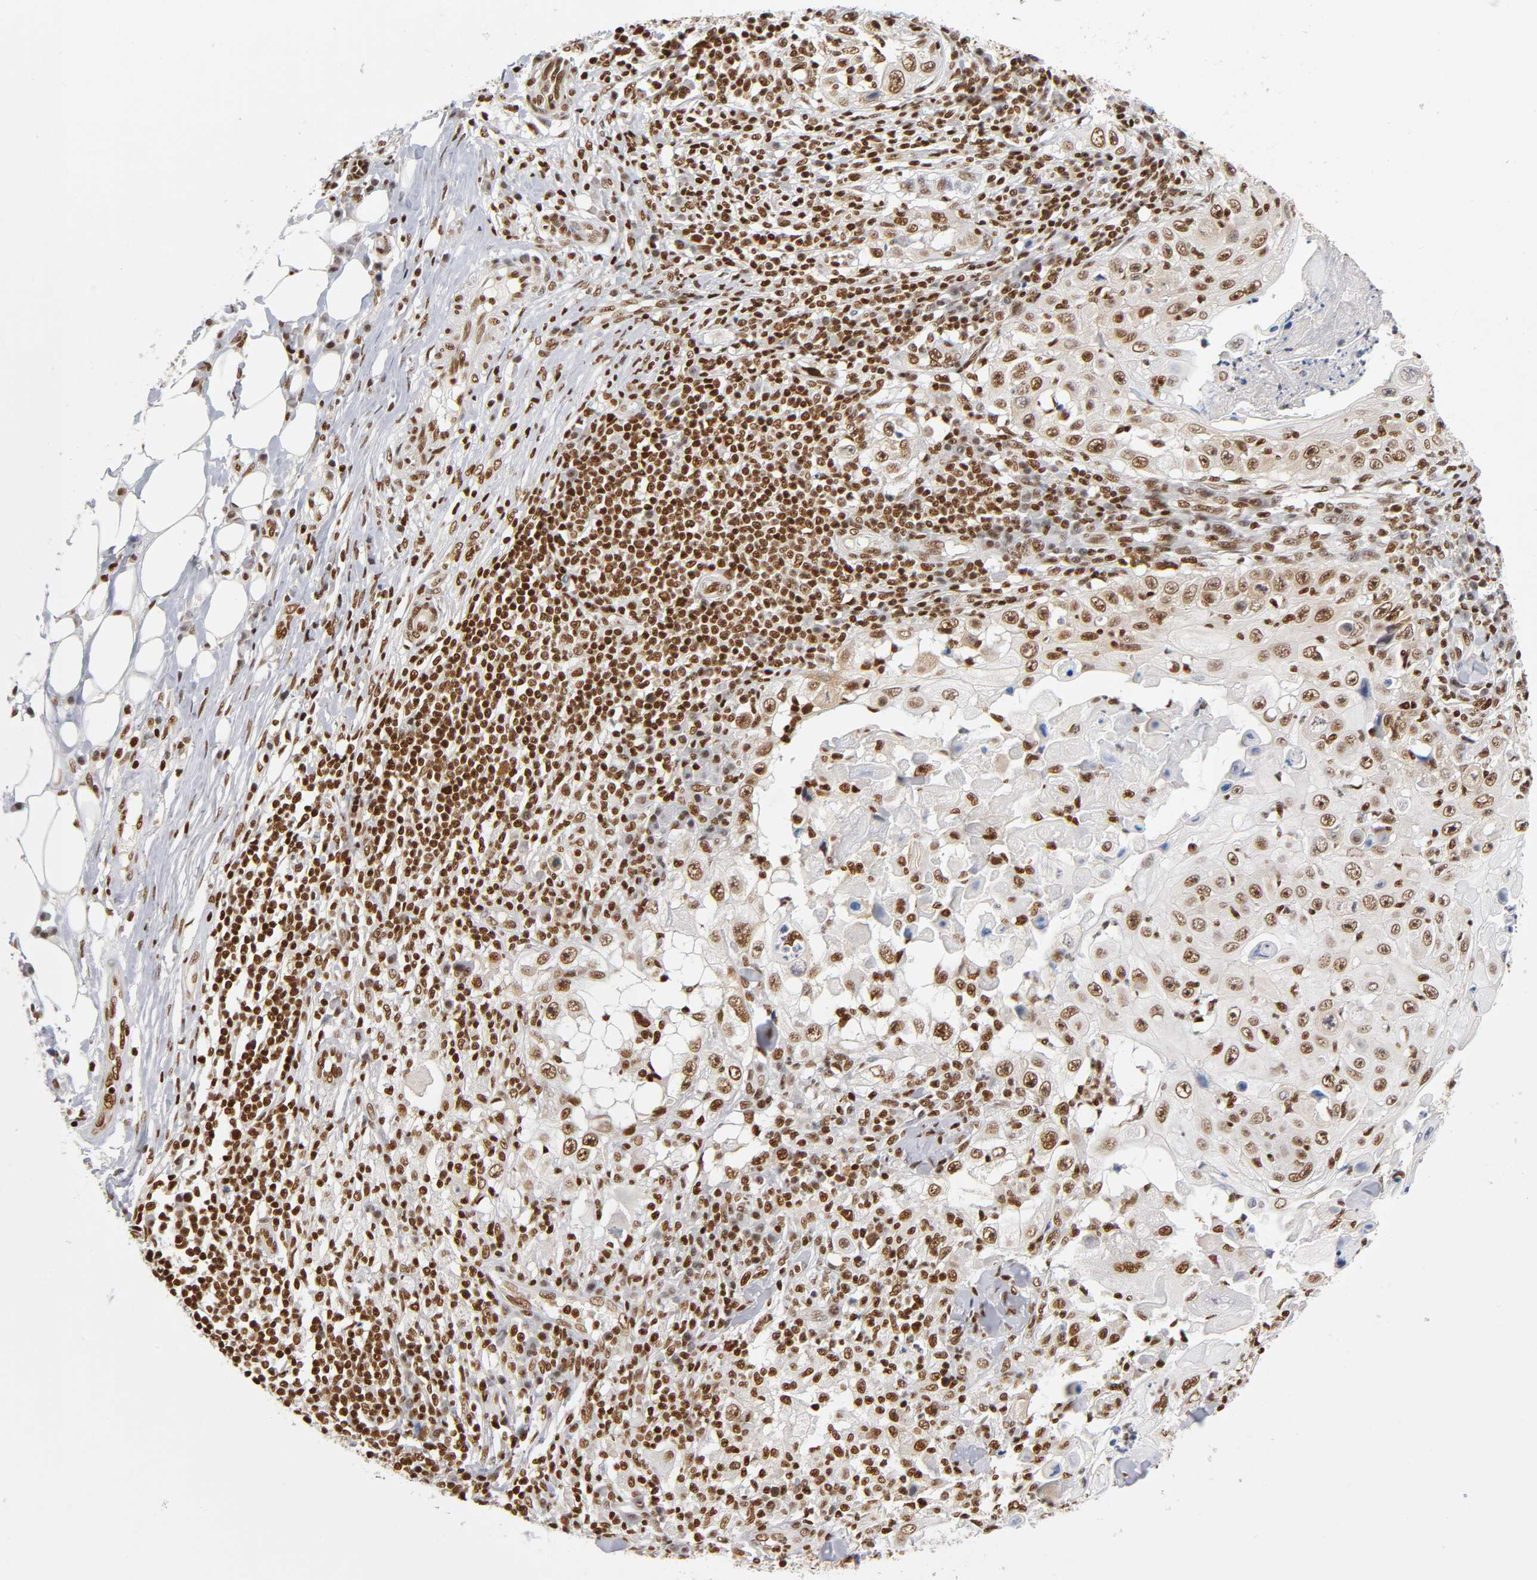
{"staining": {"intensity": "strong", "quantity": ">75%", "location": "nuclear"}, "tissue": "skin cancer", "cell_type": "Tumor cells", "image_type": "cancer", "snomed": [{"axis": "morphology", "description": "Squamous cell carcinoma, NOS"}, {"axis": "topography", "description": "Skin"}], "caption": "Immunohistochemistry of squamous cell carcinoma (skin) exhibits high levels of strong nuclear staining in about >75% of tumor cells. Using DAB (brown) and hematoxylin (blue) stains, captured at high magnification using brightfield microscopy.", "gene": "ILKAP", "patient": {"sex": "male", "age": 86}}